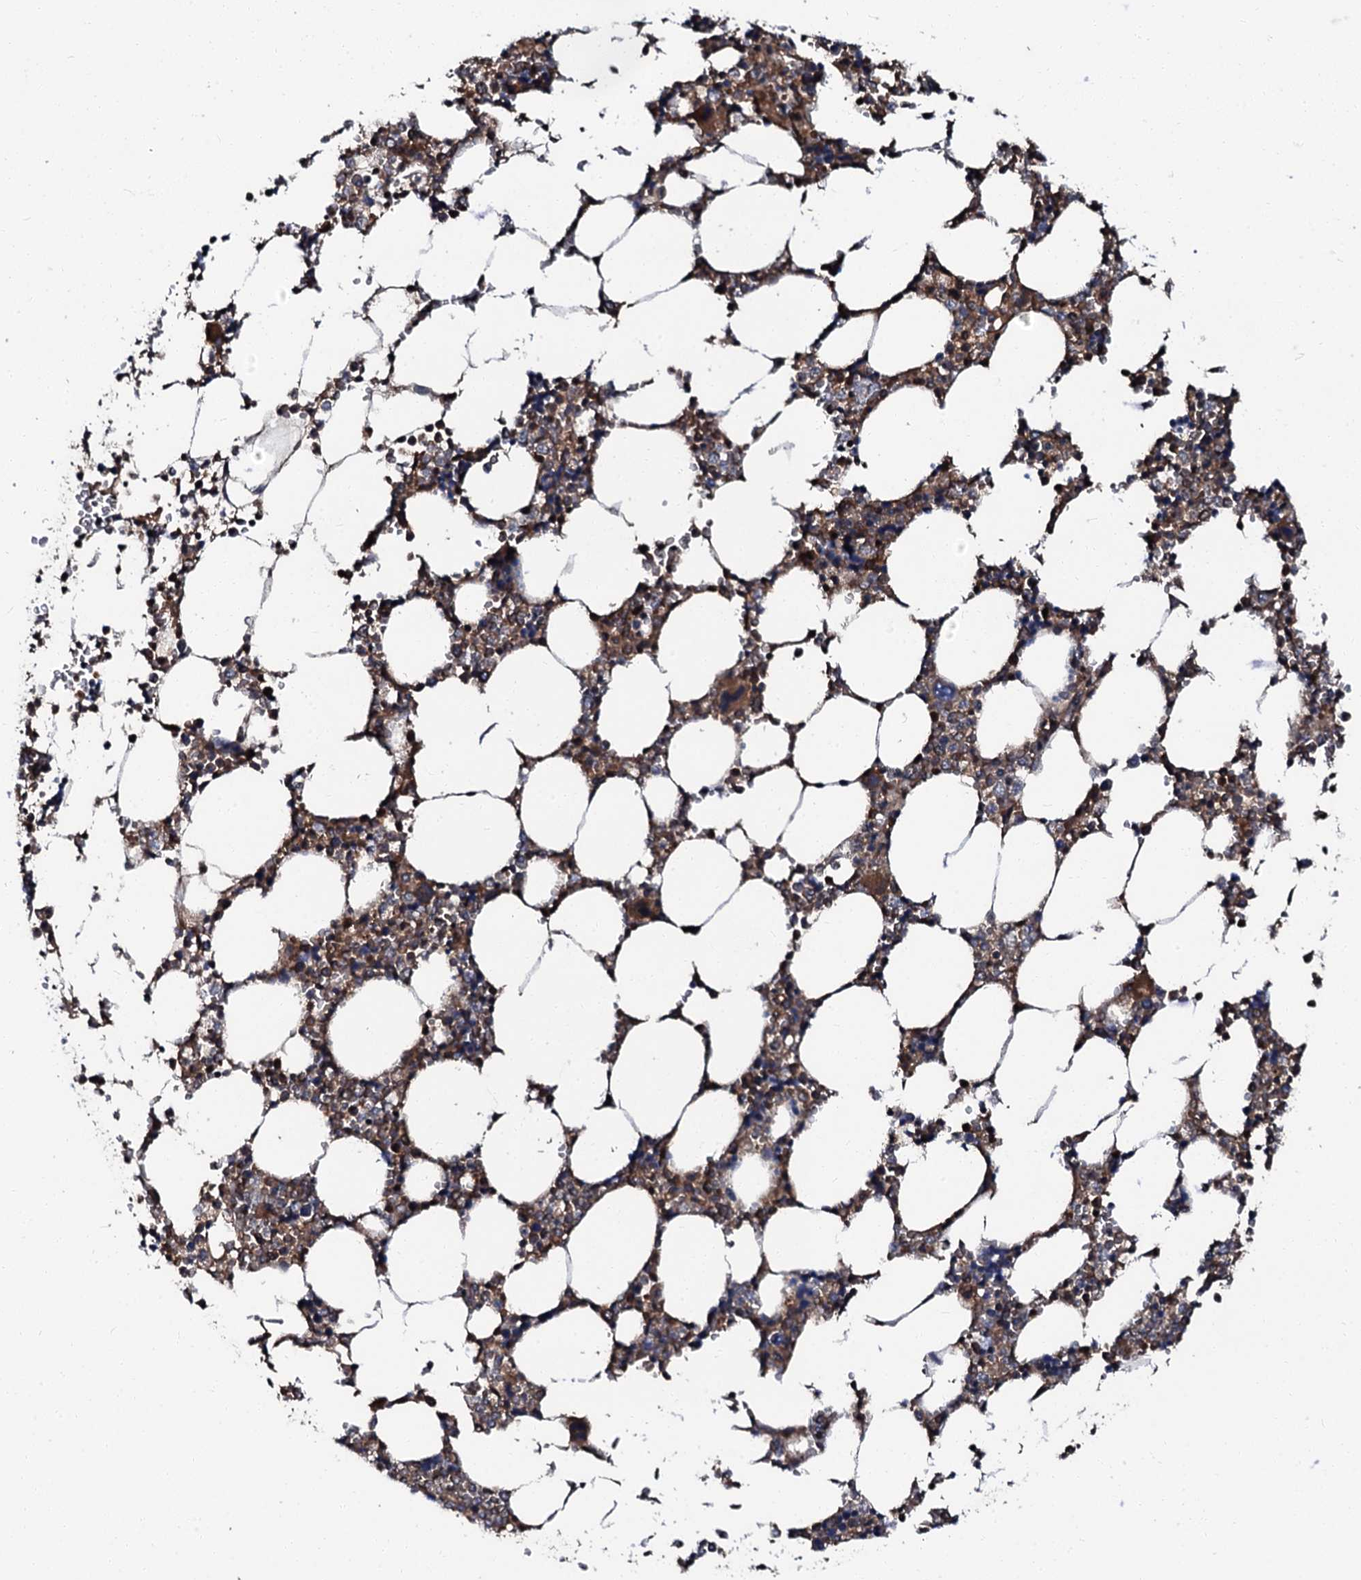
{"staining": {"intensity": "moderate", "quantity": "25%-75%", "location": "cytoplasmic/membranous"}, "tissue": "bone marrow", "cell_type": "Hematopoietic cells", "image_type": "normal", "snomed": [{"axis": "morphology", "description": "Normal tissue, NOS"}, {"axis": "topography", "description": "Bone marrow"}], "caption": "Protein positivity by immunohistochemistry (IHC) exhibits moderate cytoplasmic/membranous expression in about 25%-75% of hematopoietic cells in unremarkable bone marrow. (DAB = brown stain, brightfield microscopy at high magnification).", "gene": "N4BP1", "patient": {"sex": "male", "age": 64}}